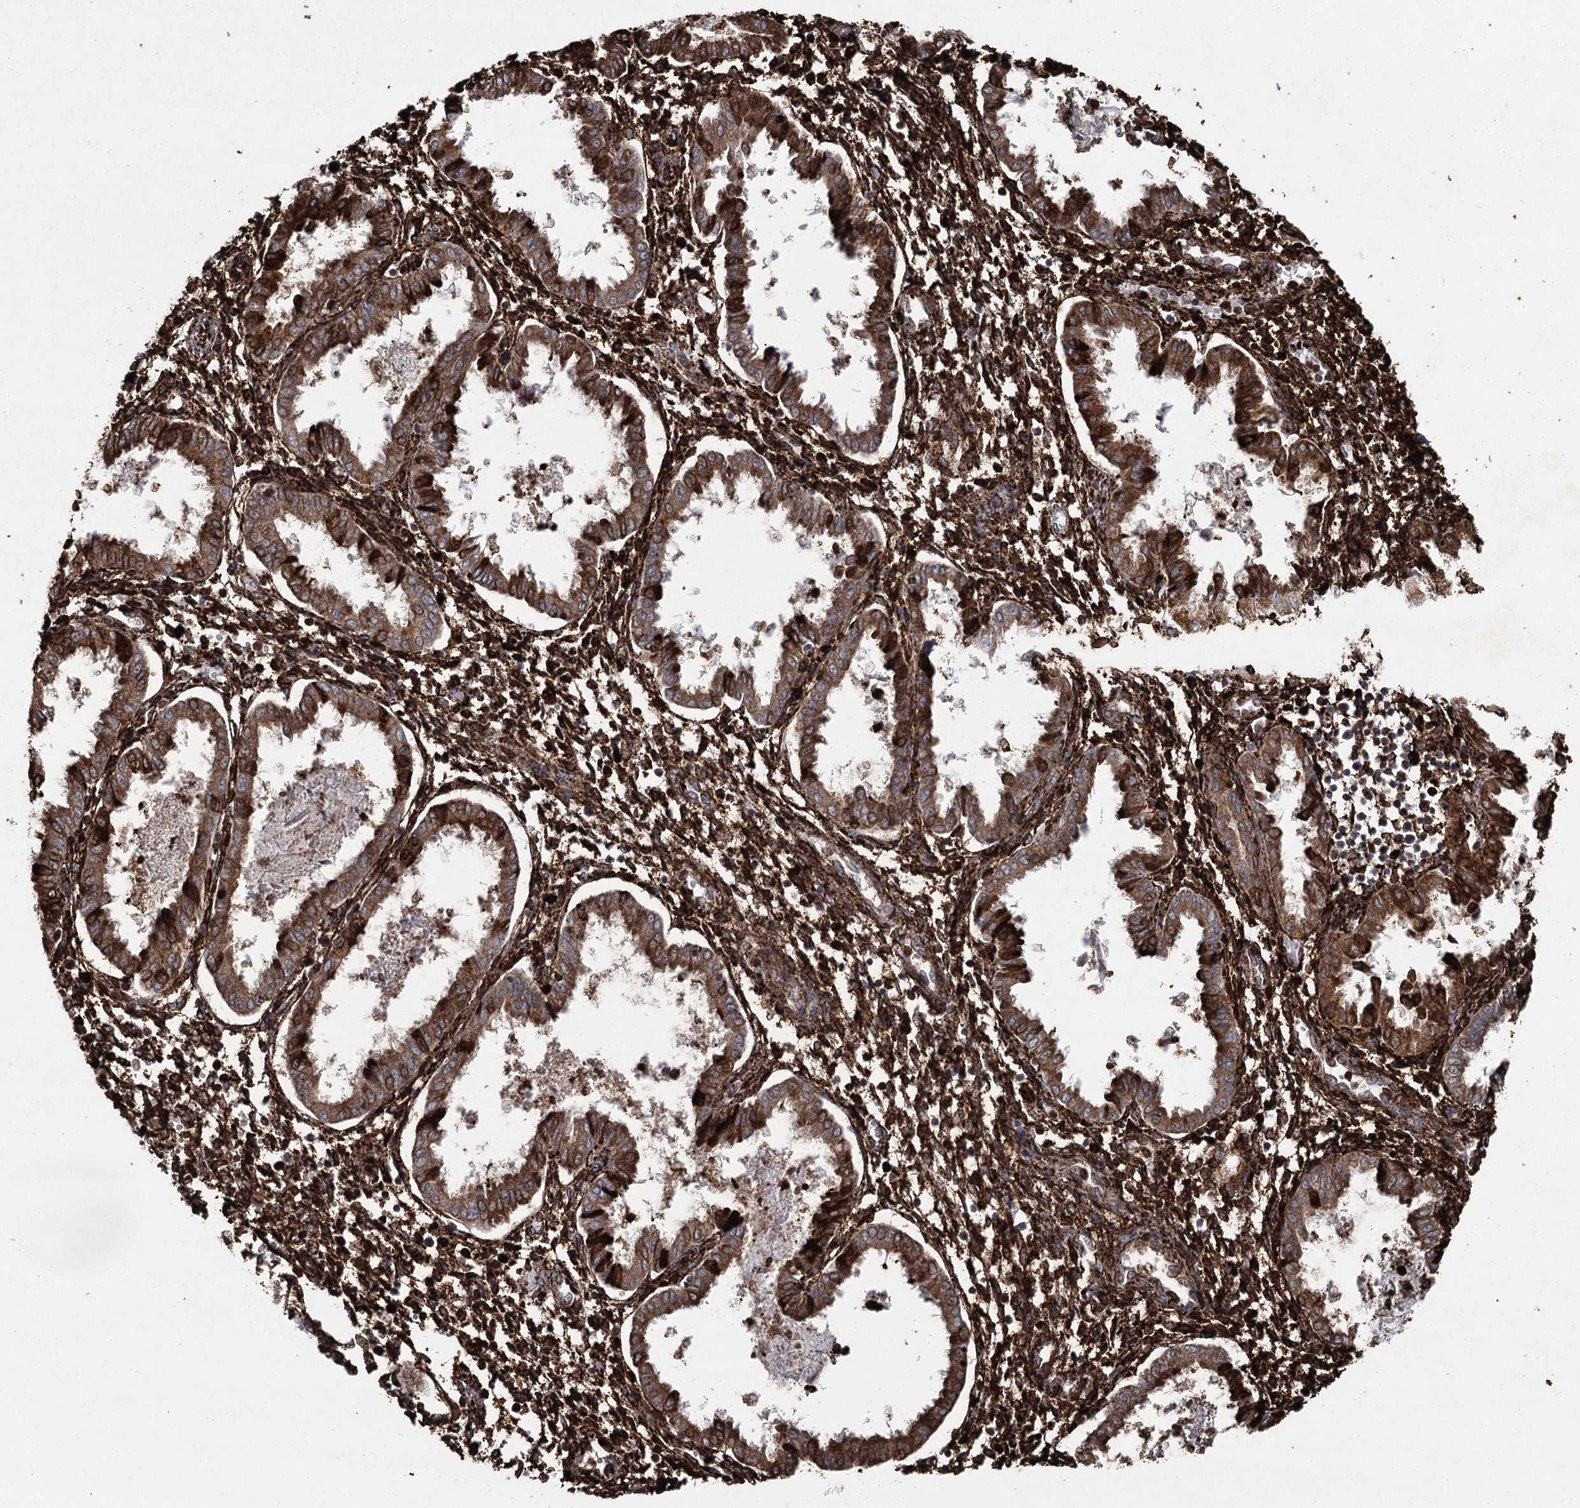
{"staining": {"intensity": "strong", "quantity": ">75%", "location": "cytoplasmic/membranous"}, "tissue": "endometrium", "cell_type": "Cells in endometrial stroma", "image_type": "normal", "snomed": [{"axis": "morphology", "description": "Normal tissue, NOS"}, {"axis": "topography", "description": "Endometrium"}], "caption": "The immunohistochemical stain shows strong cytoplasmic/membranous expression in cells in endometrial stroma of benign endometrium. The protein is shown in brown color, while the nuclei are stained blue.", "gene": "DCUN1D4", "patient": {"sex": "female", "age": 33}}